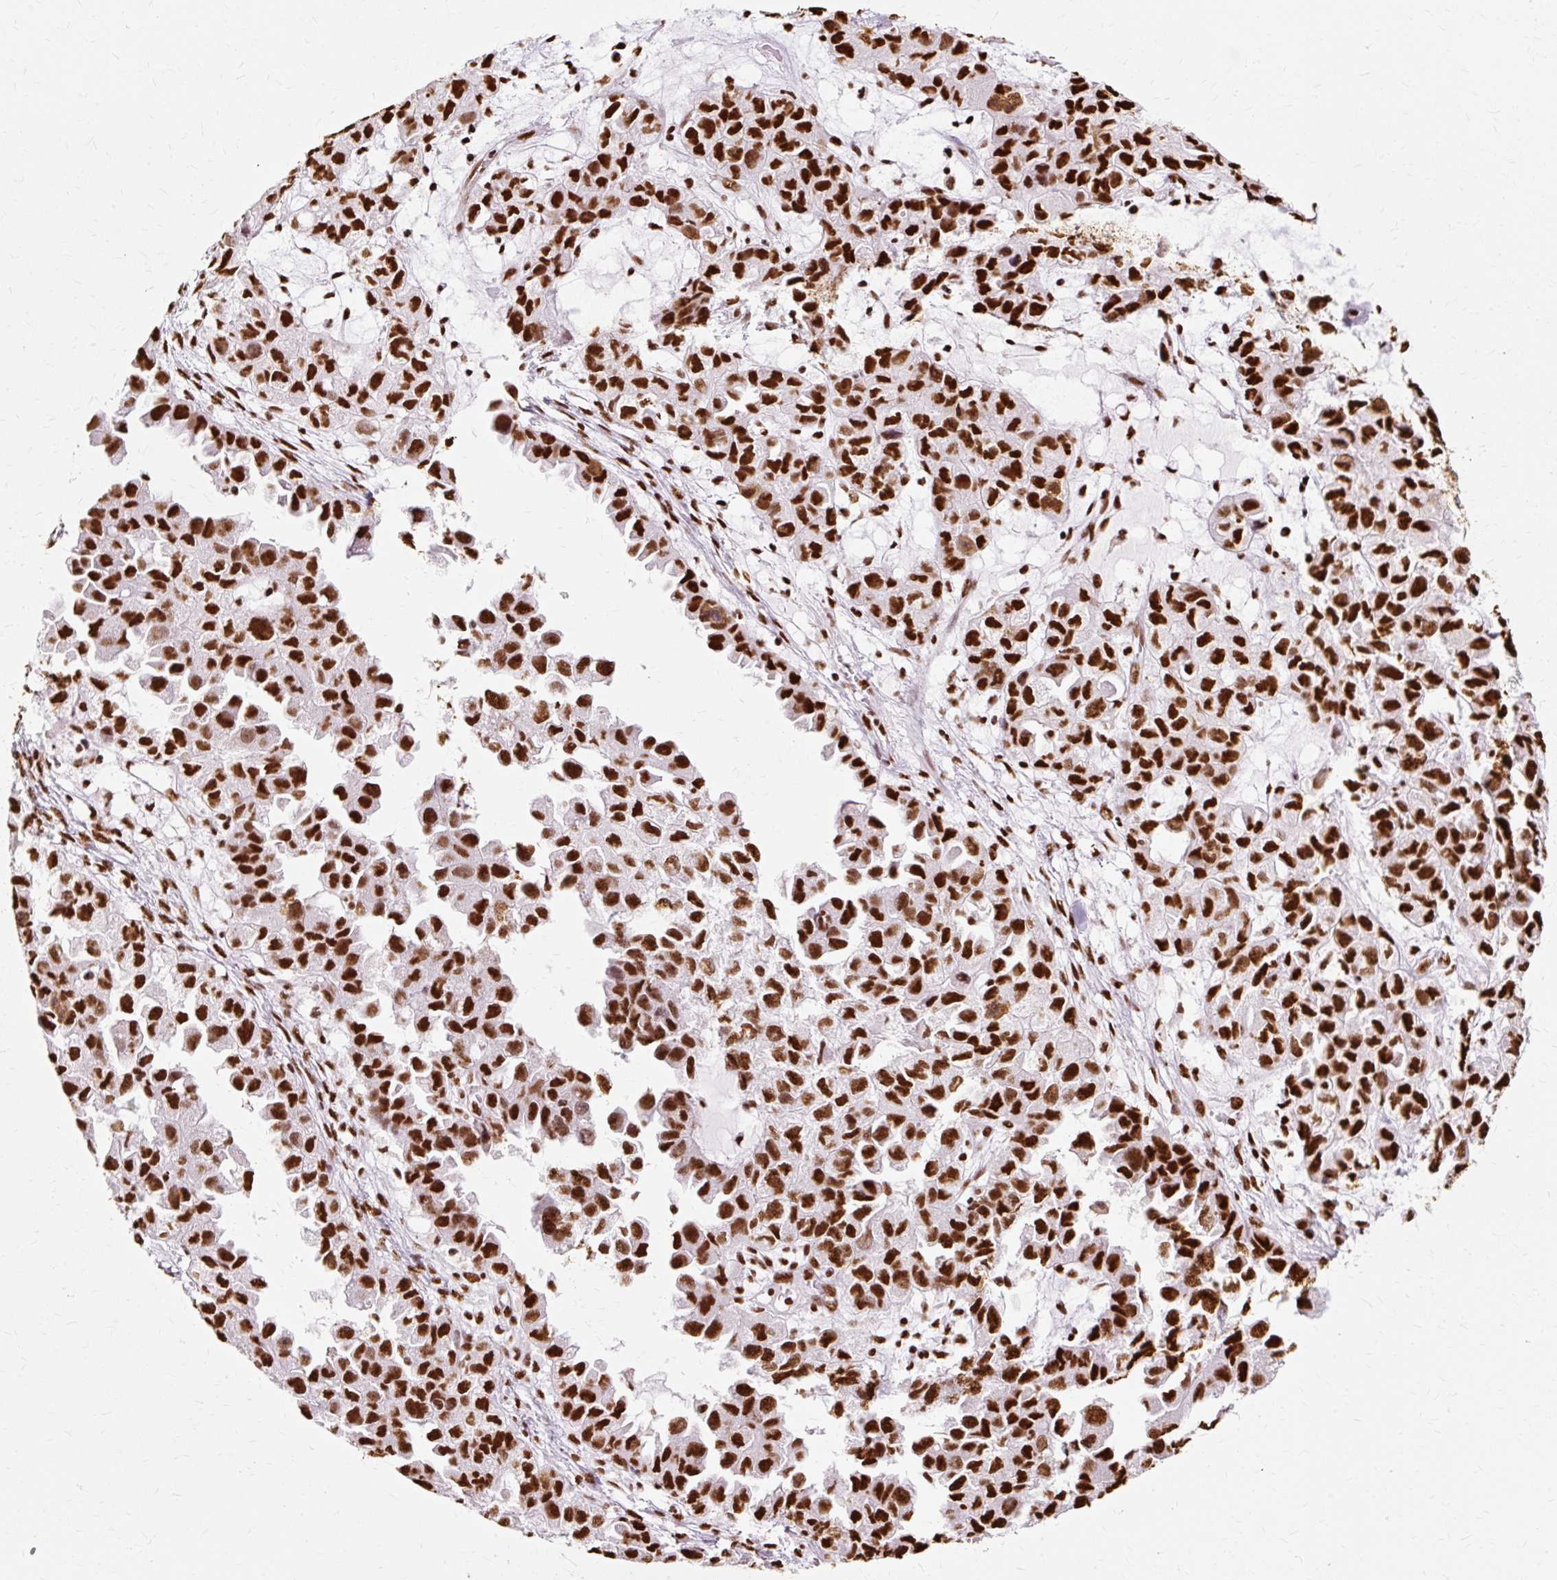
{"staining": {"intensity": "strong", "quantity": ">75%", "location": "nuclear"}, "tissue": "ovarian cancer", "cell_type": "Tumor cells", "image_type": "cancer", "snomed": [{"axis": "morphology", "description": "Cystadenocarcinoma, serous, NOS"}, {"axis": "topography", "description": "Ovary"}], "caption": "Protein staining demonstrates strong nuclear positivity in approximately >75% of tumor cells in serous cystadenocarcinoma (ovarian).", "gene": "XRCC6", "patient": {"sex": "female", "age": 84}}